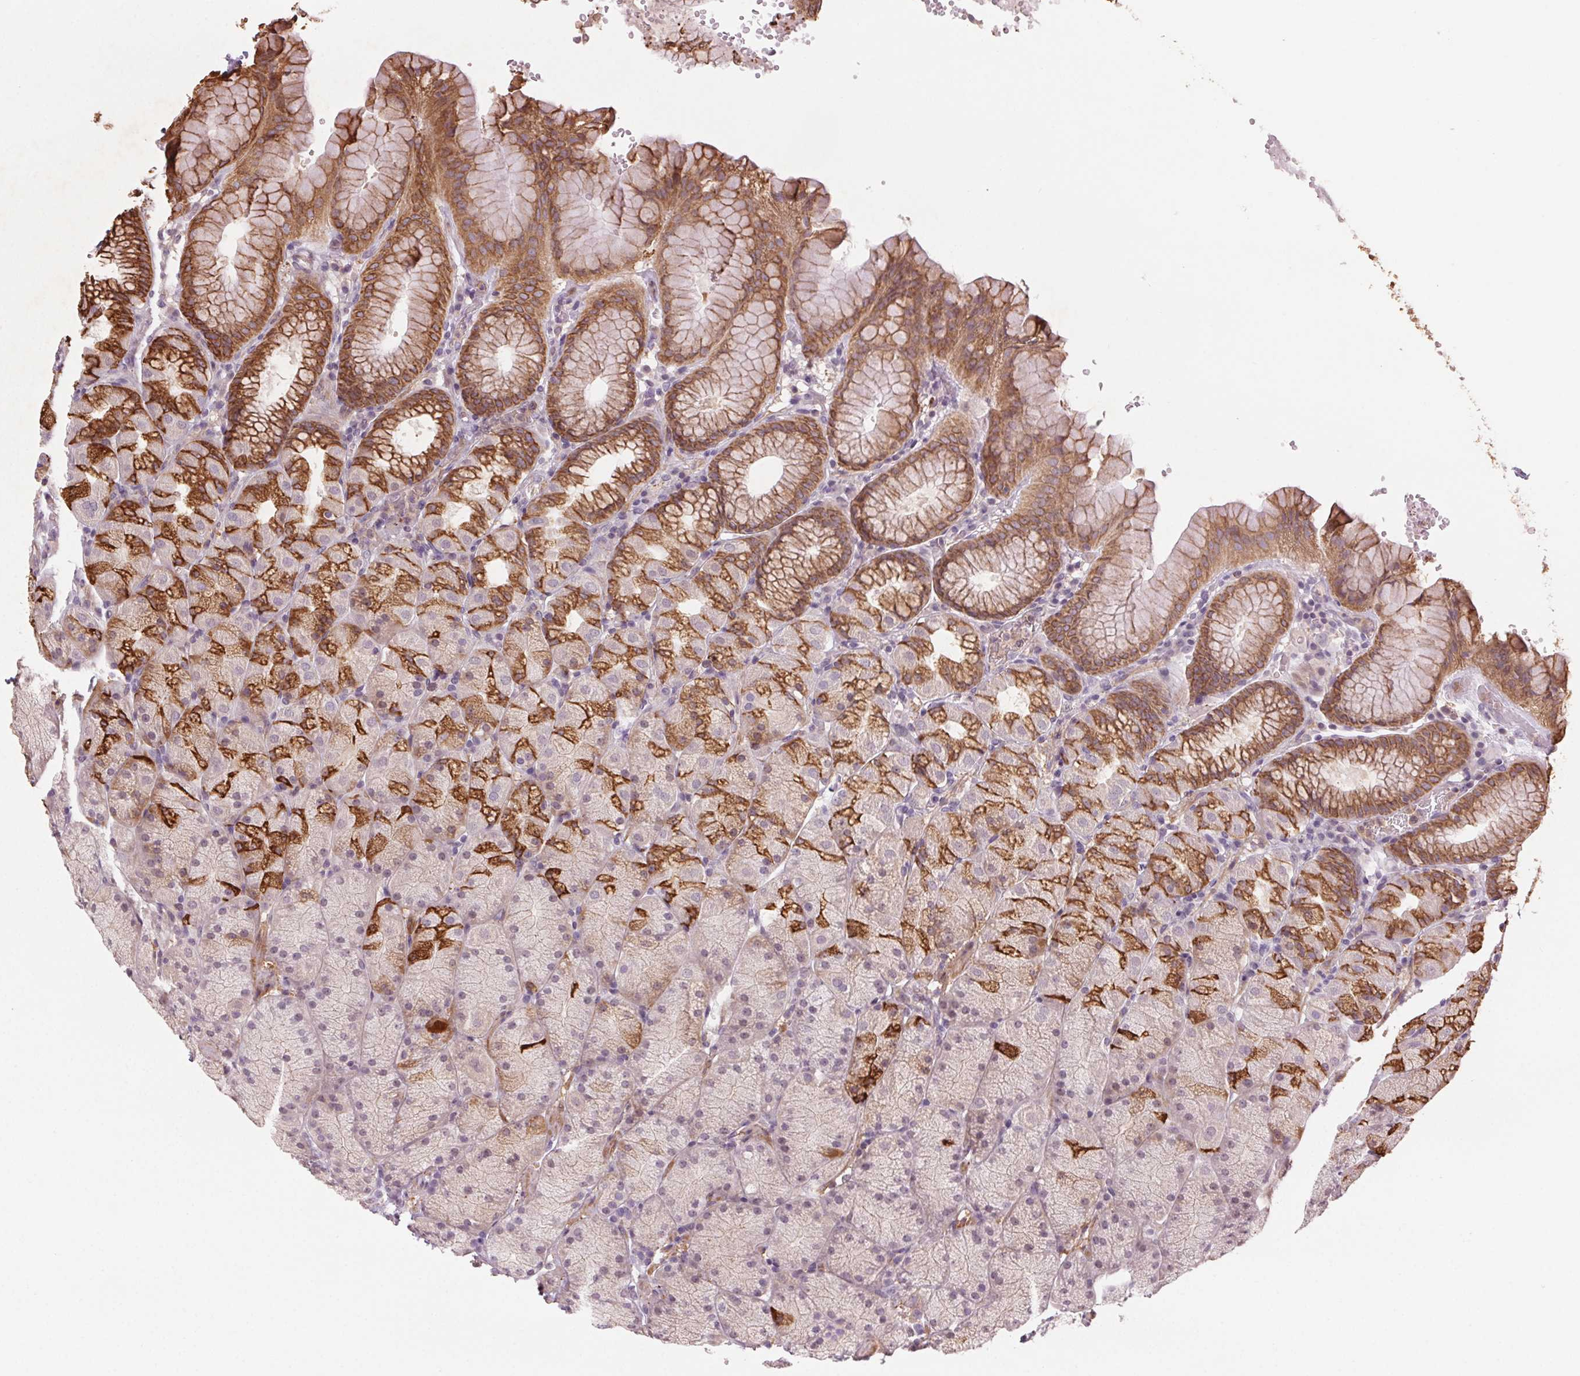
{"staining": {"intensity": "strong", "quantity": "25%-75%", "location": "cytoplasmic/membranous"}, "tissue": "stomach", "cell_type": "Glandular cells", "image_type": "normal", "snomed": [{"axis": "morphology", "description": "Normal tissue, NOS"}, {"axis": "topography", "description": "Stomach, upper"}, {"axis": "topography", "description": "Stomach"}], "caption": "This is an image of immunohistochemistry (IHC) staining of unremarkable stomach, which shows strong positivity in the cytoplasmic/membranous of glandular cells.", "gene": "HHLA2", "patient": {"sex": "male", "age": 76}}